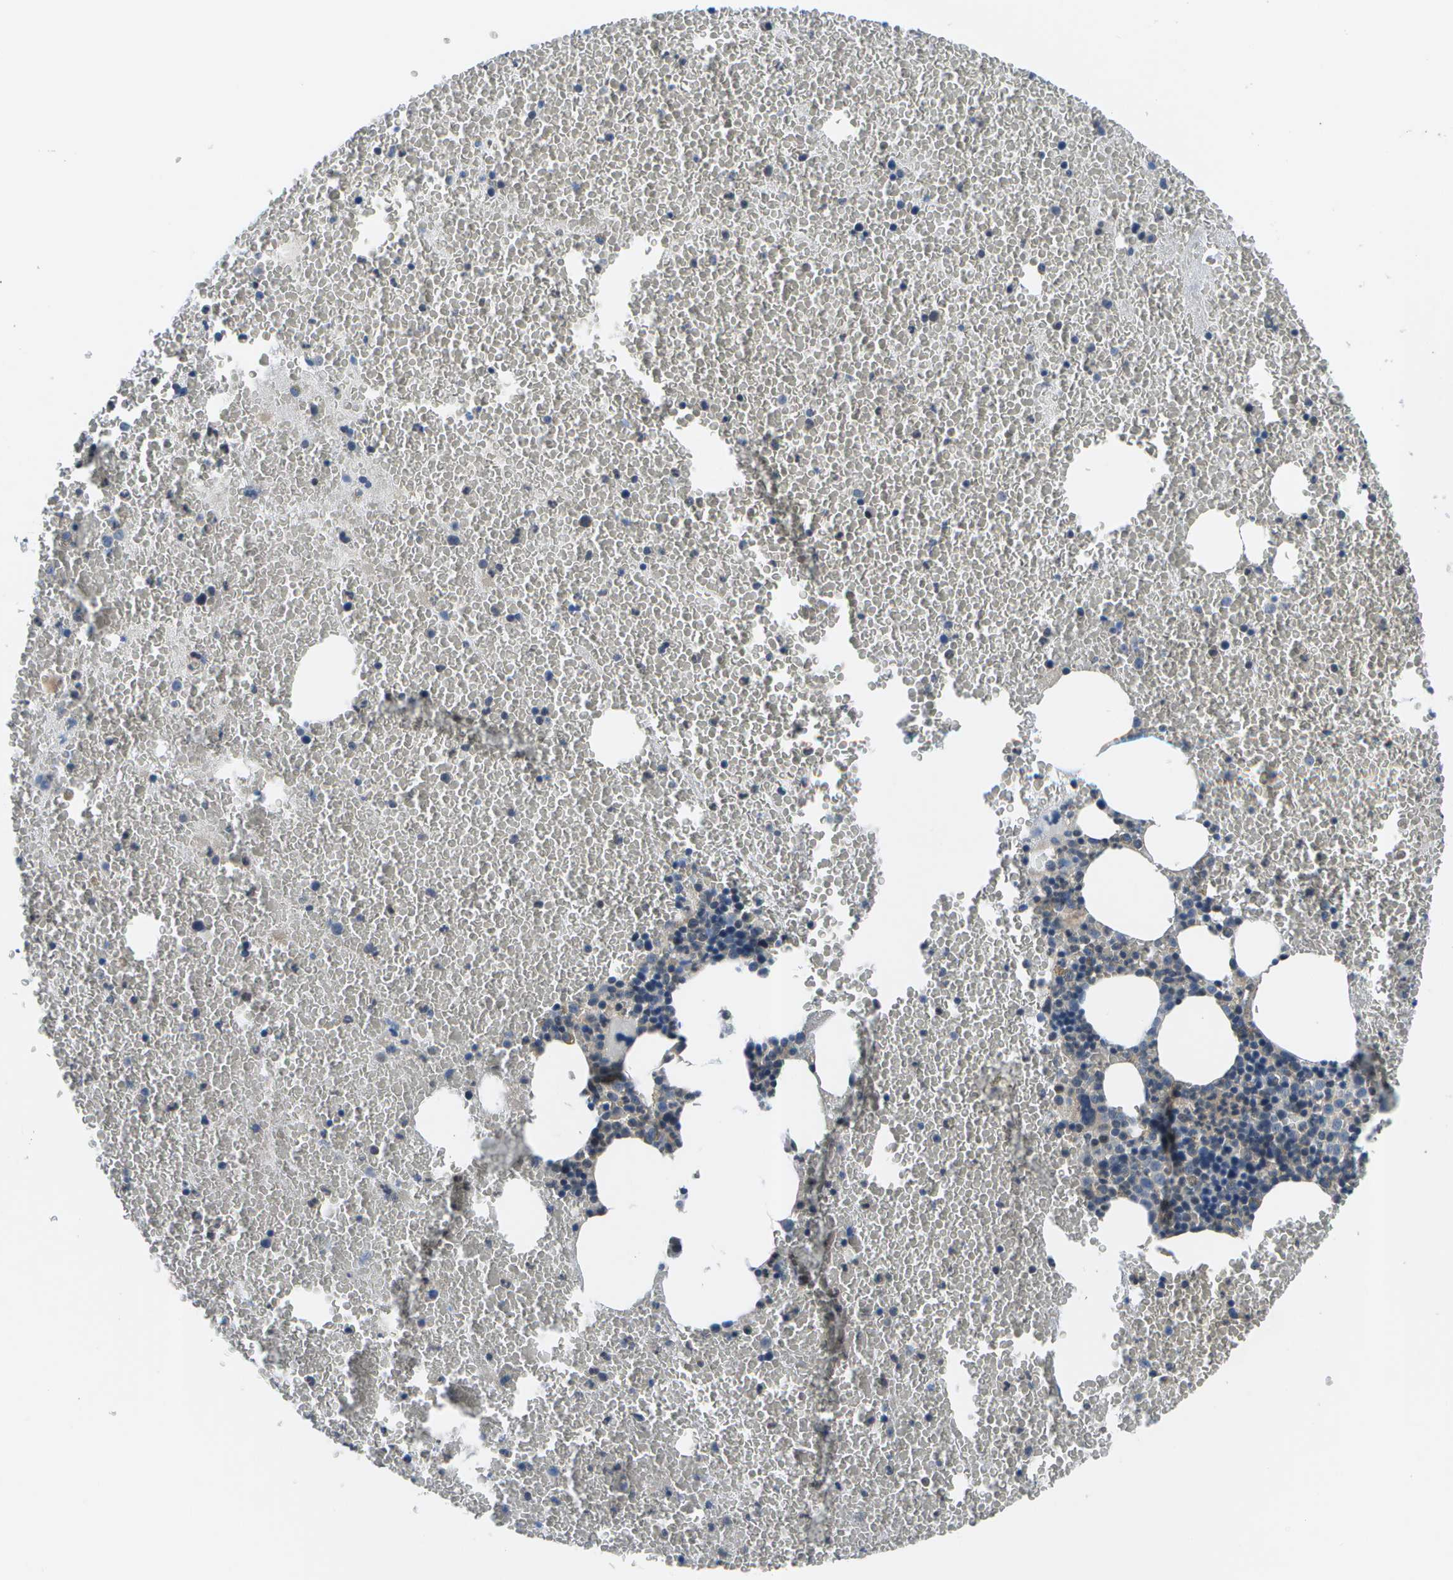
{"staining": {"intensity": "moderate", "quantity": "<25%", "location": "cytoplasmic/membranous"}, "tissue": "bone marrow", "cell_type": "Hematopoietic cells", "image_type": "normal", "snomed": [{"axis": "morphology", "description": "Normal tissue, NOS"}, {"axis": "morphology", "description": "Inflammation, NOS"}, {"axis": "topography", "description": "Bone marrow"}], "caption": "Moderate cytoplasmic/membranous positivity for a protein is seen in about <25% of hematopoietic cells of unremarkable bone marrow using IHC.", "gene": "ENPP5", "patient": {"sex": "male", "age": 47}}